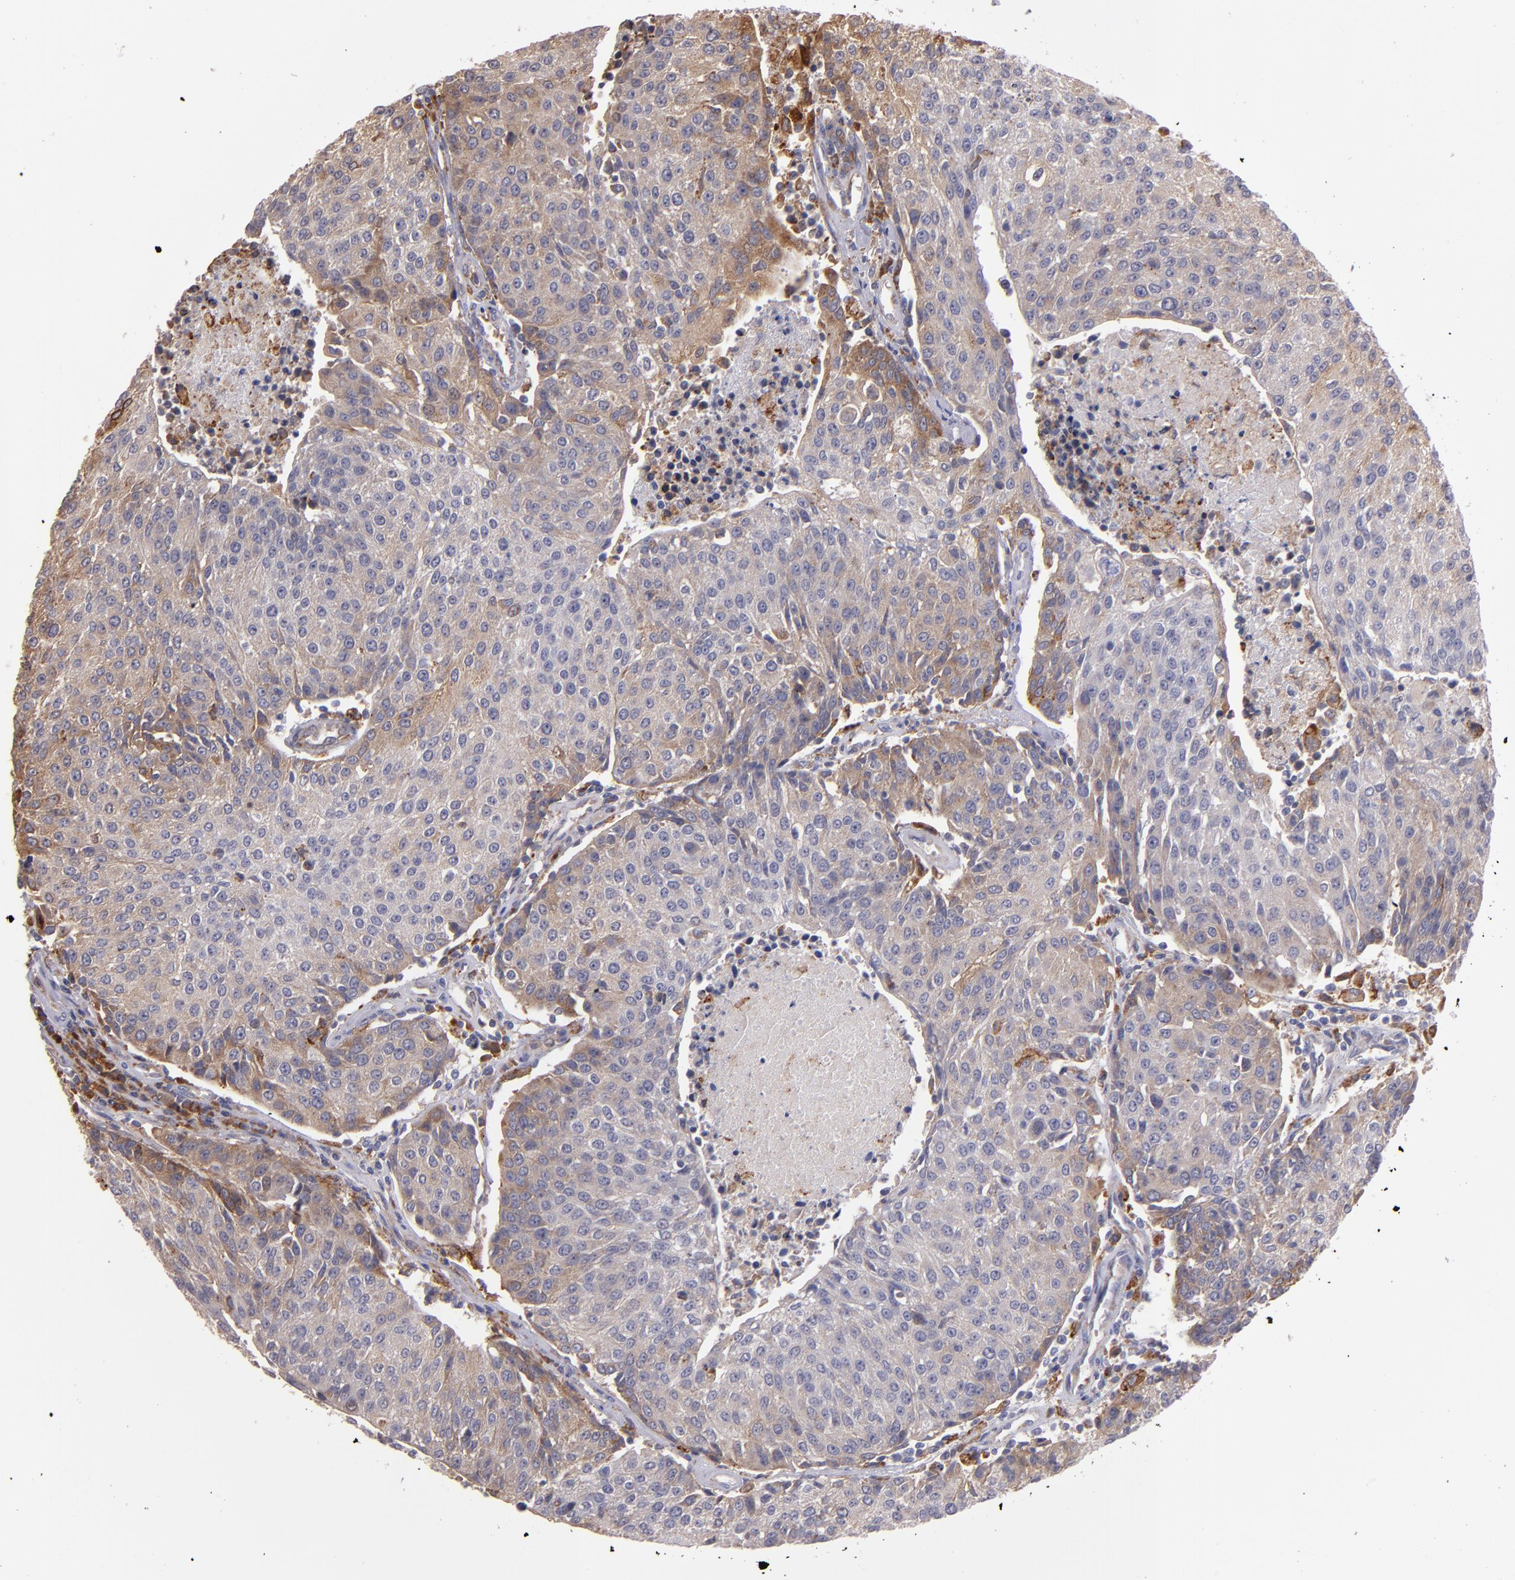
{"staining": {"intensity": "moderate", "quantity": "25%-75%", "location": "cytoplasmic/membranous"}, "tissue": "urothelial cancer", "cell_type": "Tumor cells", "image_type": "cancer", "snomed": [{"axis": "morphology", "description": "Urothelial carcinoma, High grade"}, {"axis": "topography", "description": "Urinary bladder"}], "caption": "Immunohistochemical staining of human urothelial cancer reveals medium levels of moderate cytoplasmic/membranous expression in about 25%-75% of tumor cells.", "gene": "IFIH1", "patient": {"sex": "female", "age": 85}}